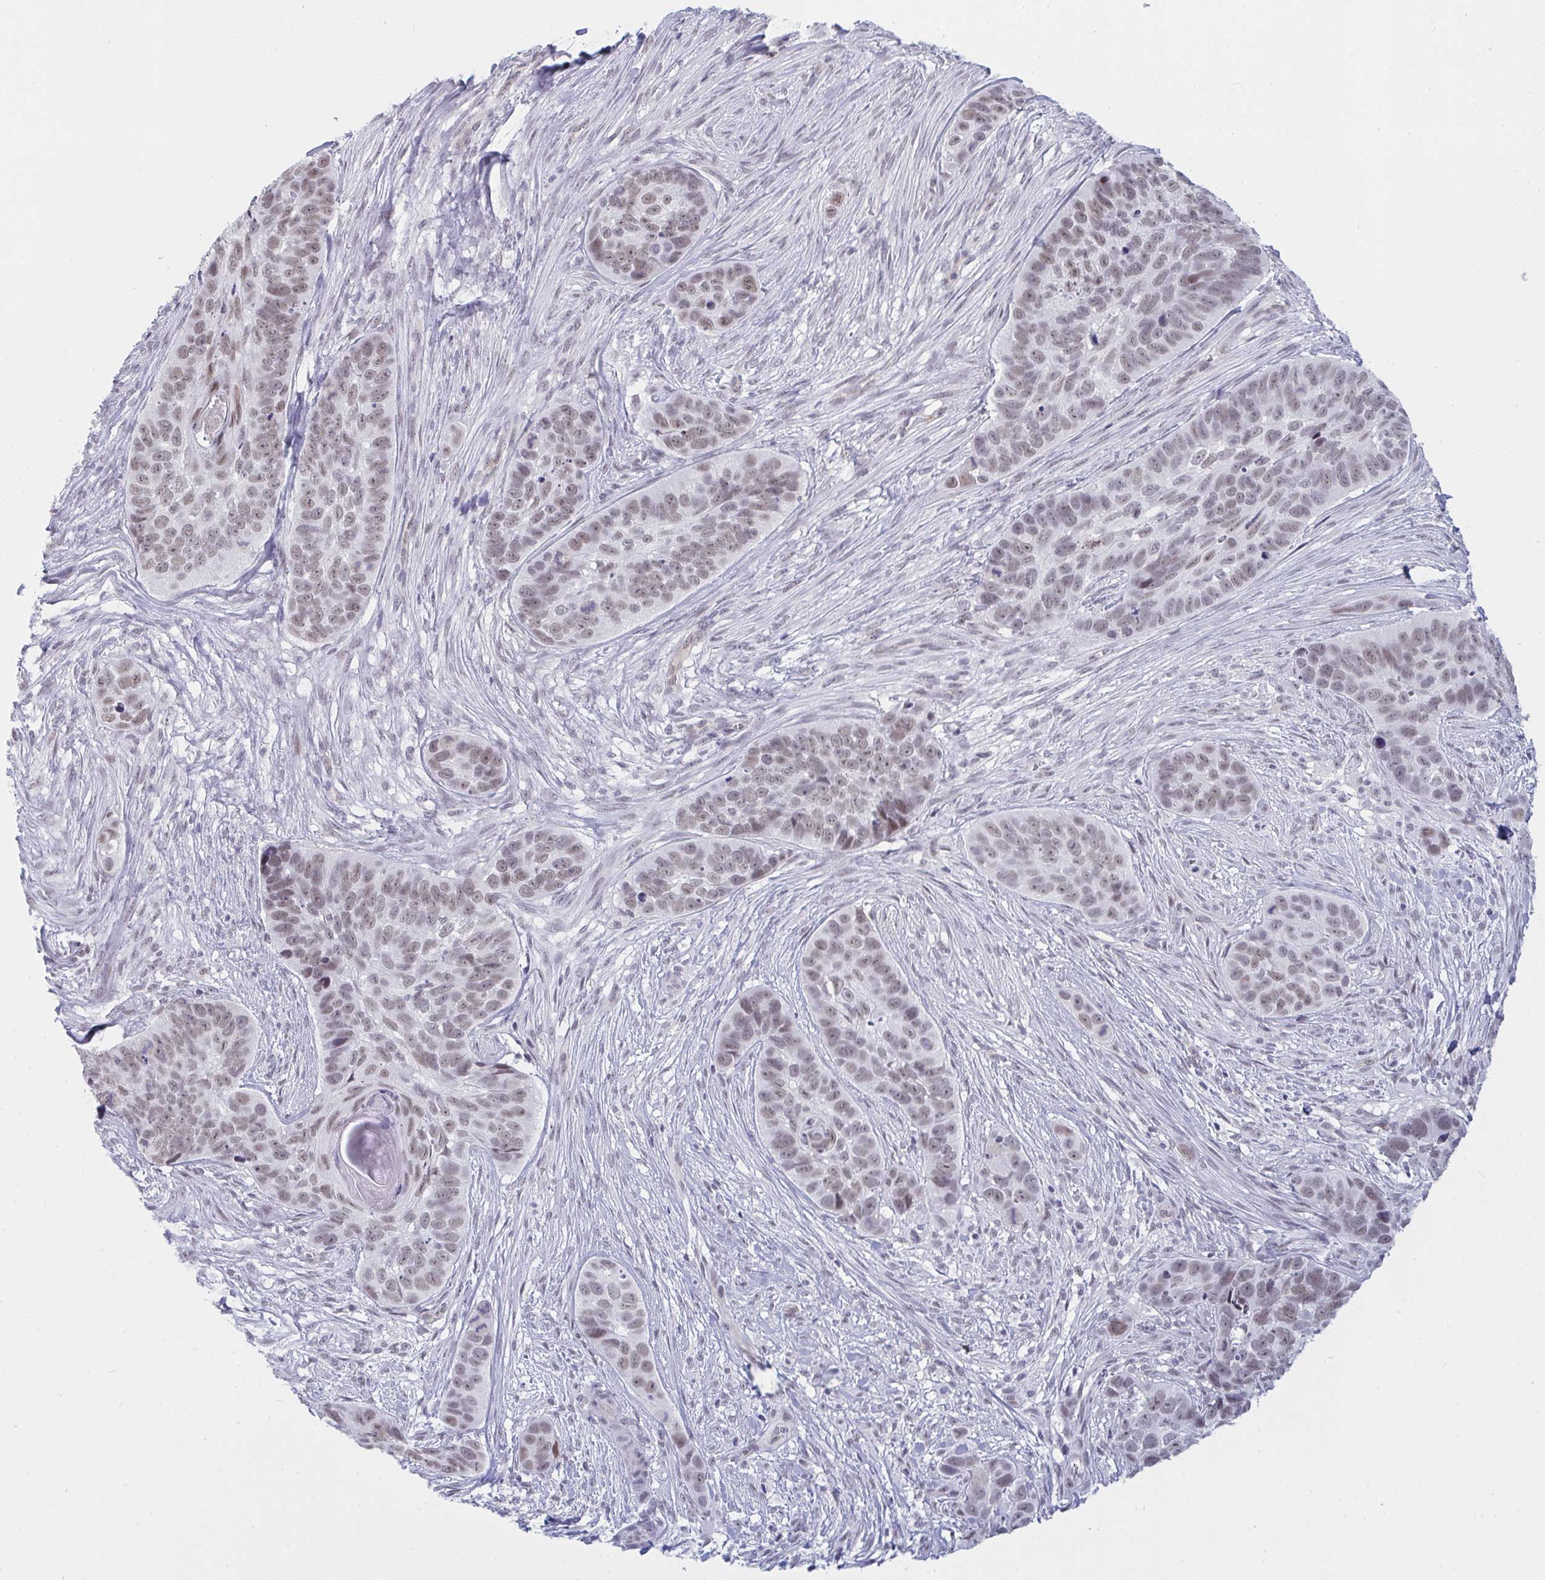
{"staining": {"intensity": "moderate", "quantity": "25%-75%", "location": "nuclear"}, "tissue": "skin cancer", "cell_type": "Tumor cells", "image_type": "cancer", "snomed": [{"axis": "morphology", "description": "Basal cell carcinoma"}, {"axis": "topography", "description": "Skin"}], "caption": "IHC photomicrograph of human skin cancer (basal cell carcinoma) stained for a protein (brown), which shows medium levels of moderate nuclear staining in about 25%-75% of tumor cells.", "gene": "DSCAML1", "patient": {"sex": "female", "age": 82}}